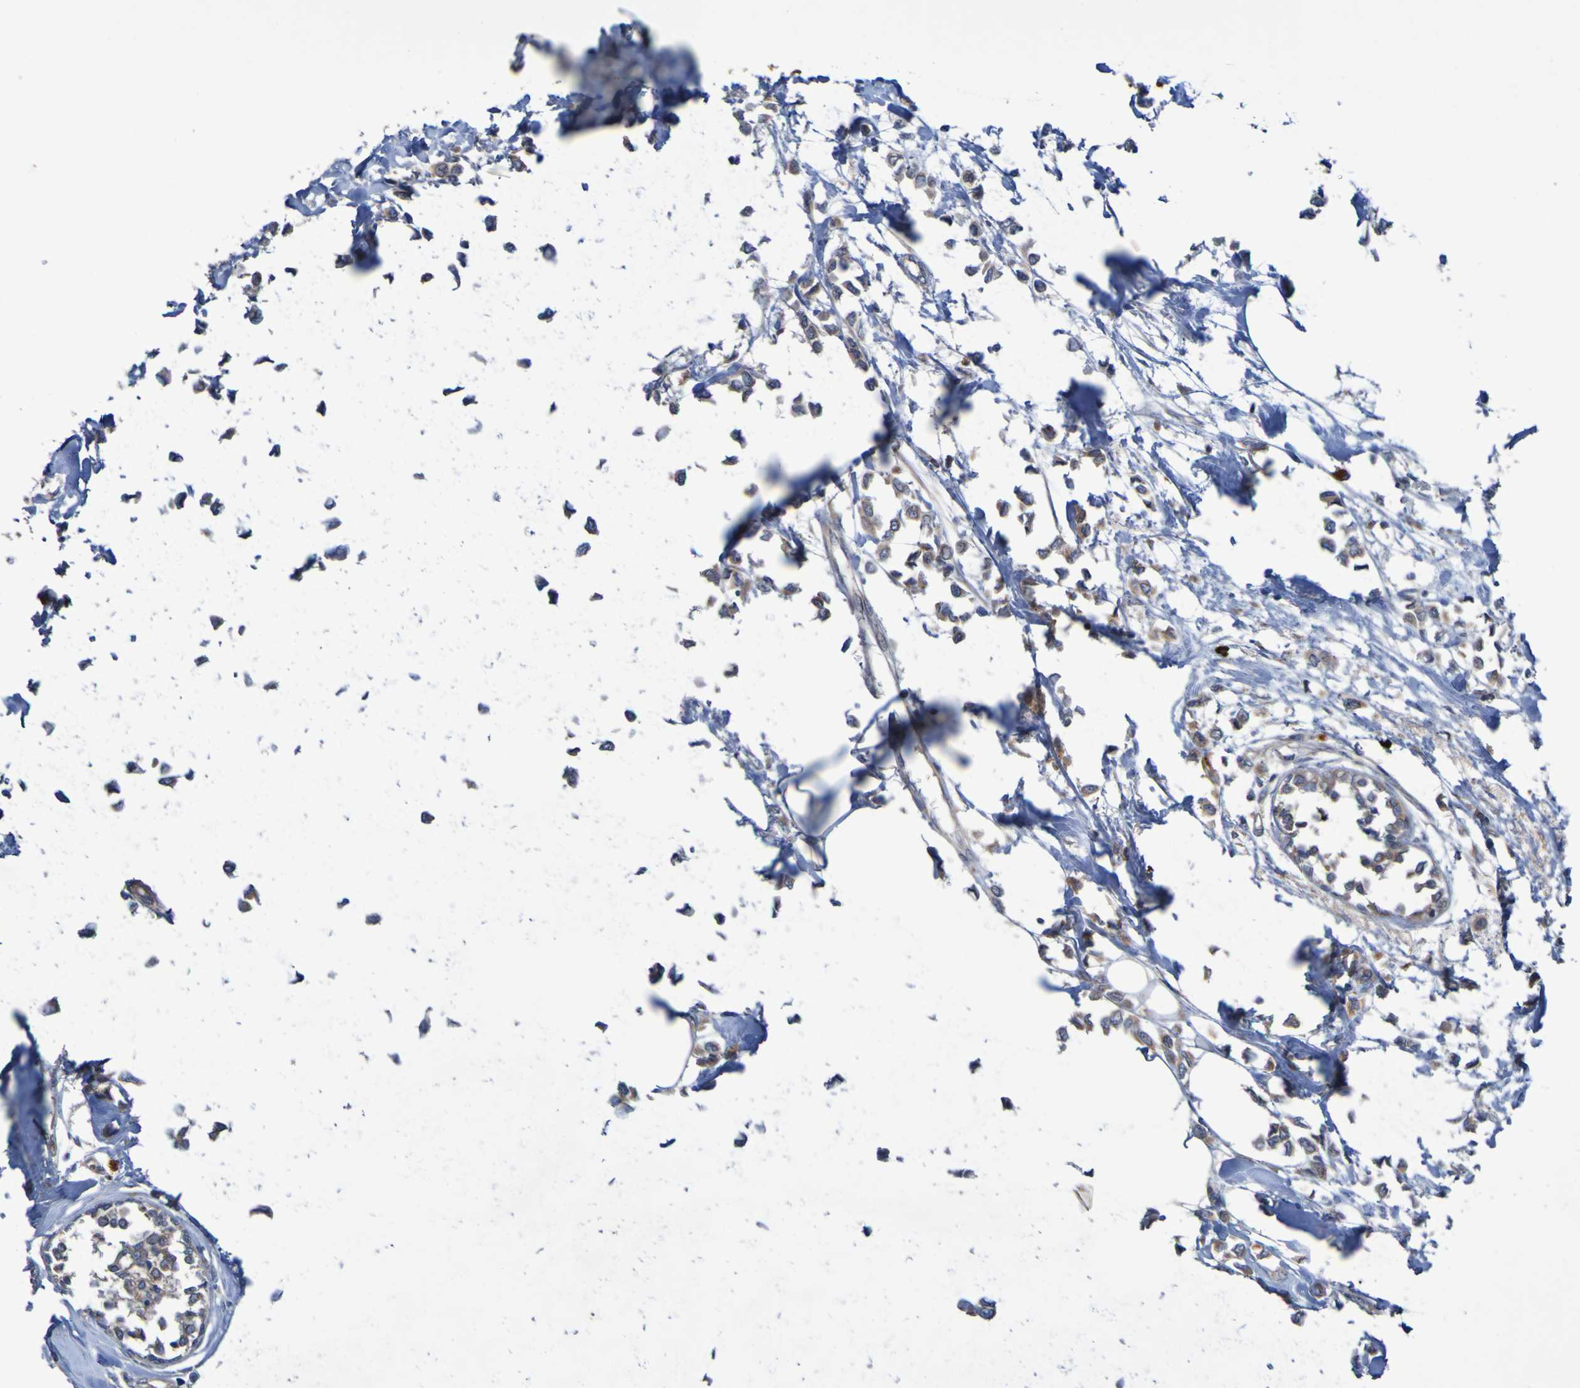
{"staining": {"intensity": "weak", "quantity": ">75%", "location": "cytoplasmic/membranous"}, "tissue": "breast cancer", "cell_type": "Tumor cells", "image_type": "cancer", "snomed": [{"axis": "morphology", "description": "Lobular carcinoma"}, {"axis": "topography", "description": "Breast"}], "caption": "Immunohistochemical staining of human breast cancer (lobular carcinoma) exhibits low levels of weak cytoplasmic/membranous protein staining in about >75% of tumor cells. The protein of interest is stained brown, and the nuclei are stained in blue (DAB IHC with brightfield microscopy, high magnification).", "gene": "ANGPT4", "patient": {"sex": "female", "age": 51}}